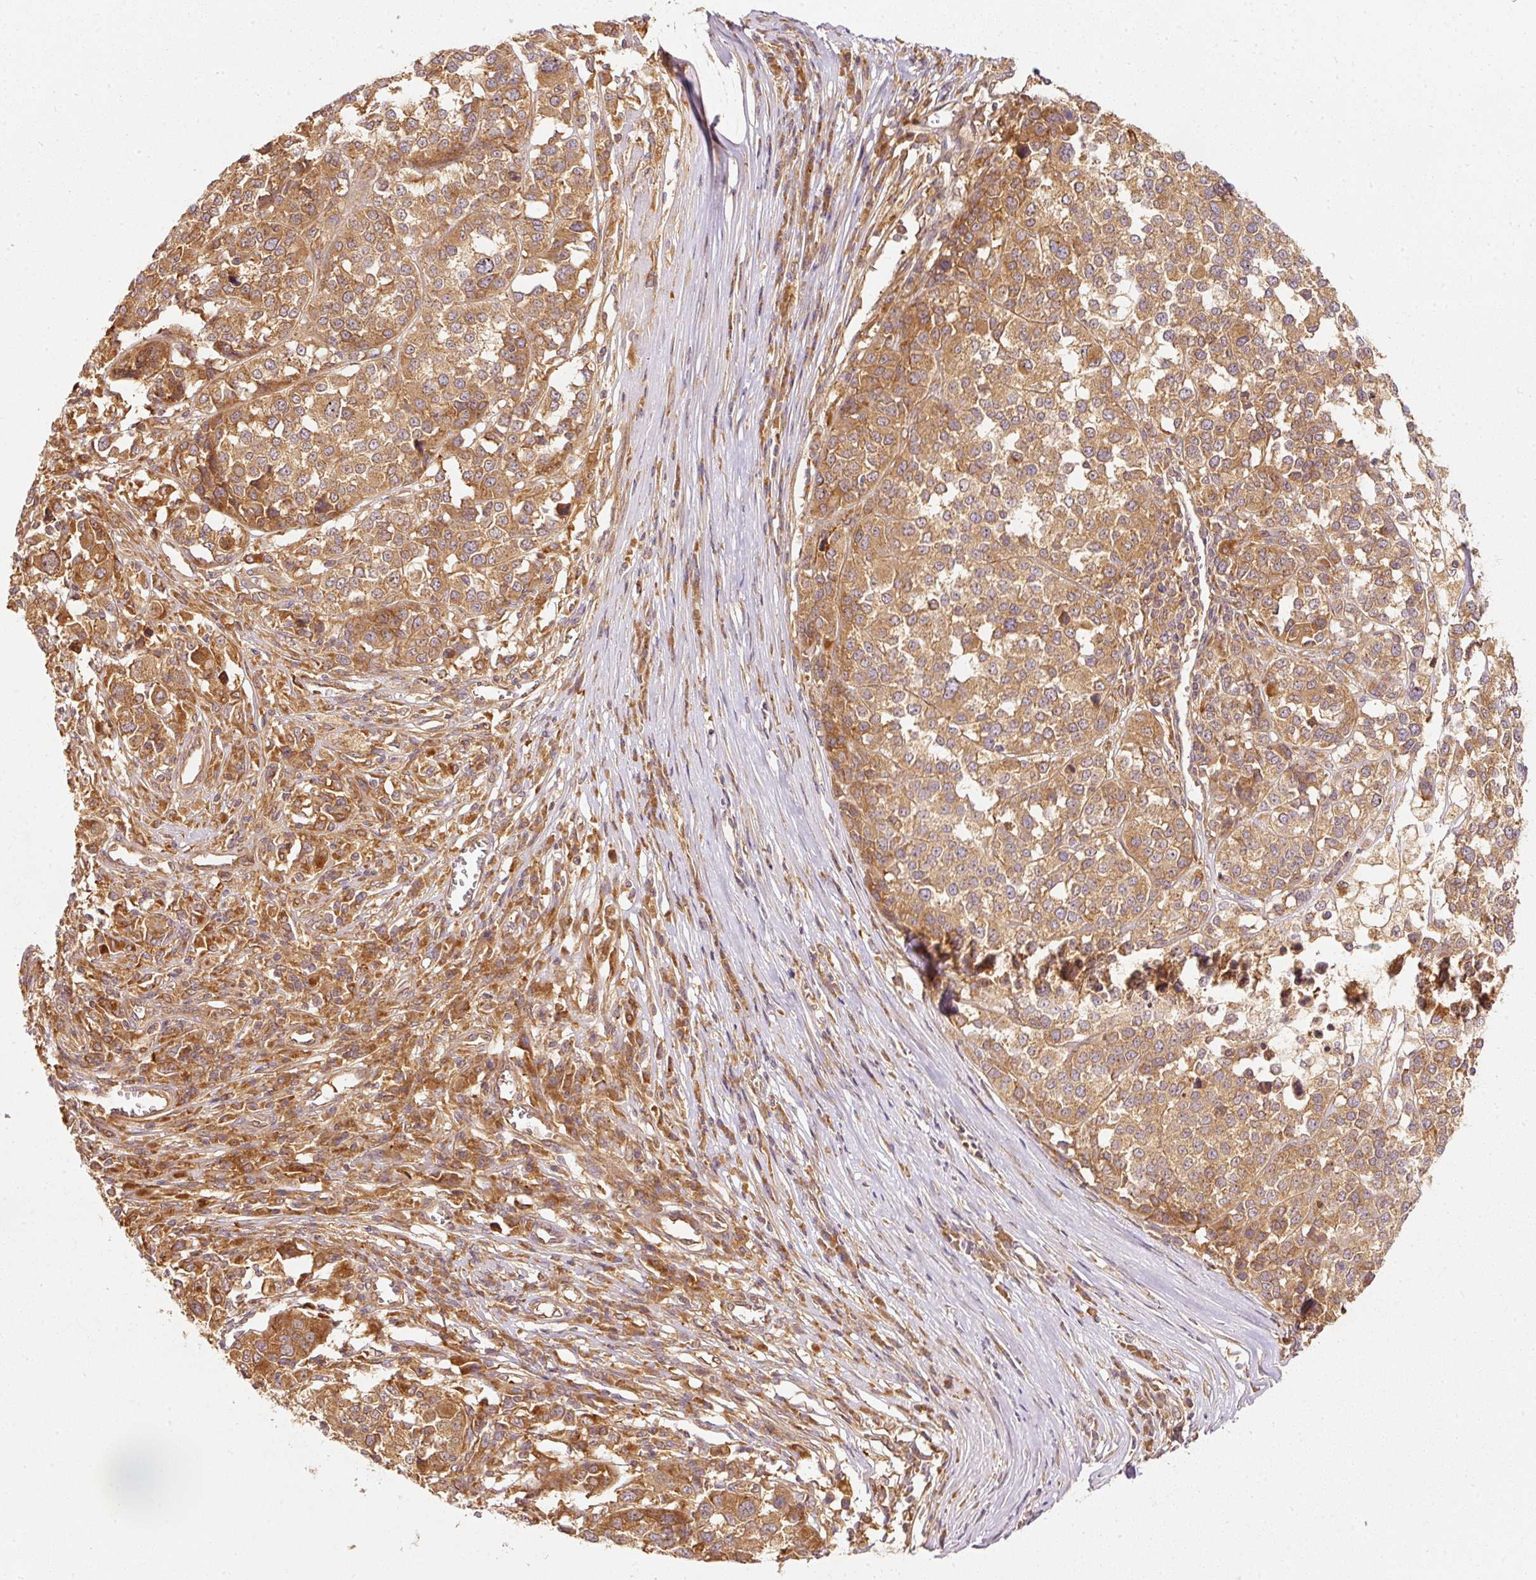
{"staining": {"intensity": "moderate", "quantity": ">75%", "location": "cytoplasmic/membranous"}, "tissue": "melanoma", "cell_type": "Tumor cells", "image_type": "cancer", "snomed": [{"axis": "morphology", "description": "Malignant melanoma, Metastatic site"}, {"axis": "topography", "description": "Lymph node"}], "caption": "Melanoma was stained to show a protein in brown. There is medium levels of moderate cytoplasmic/membranous staining in about >75% of tumor cells.", "gene": "EIF3B", "patient": {"sex": "male", "age": 44}}